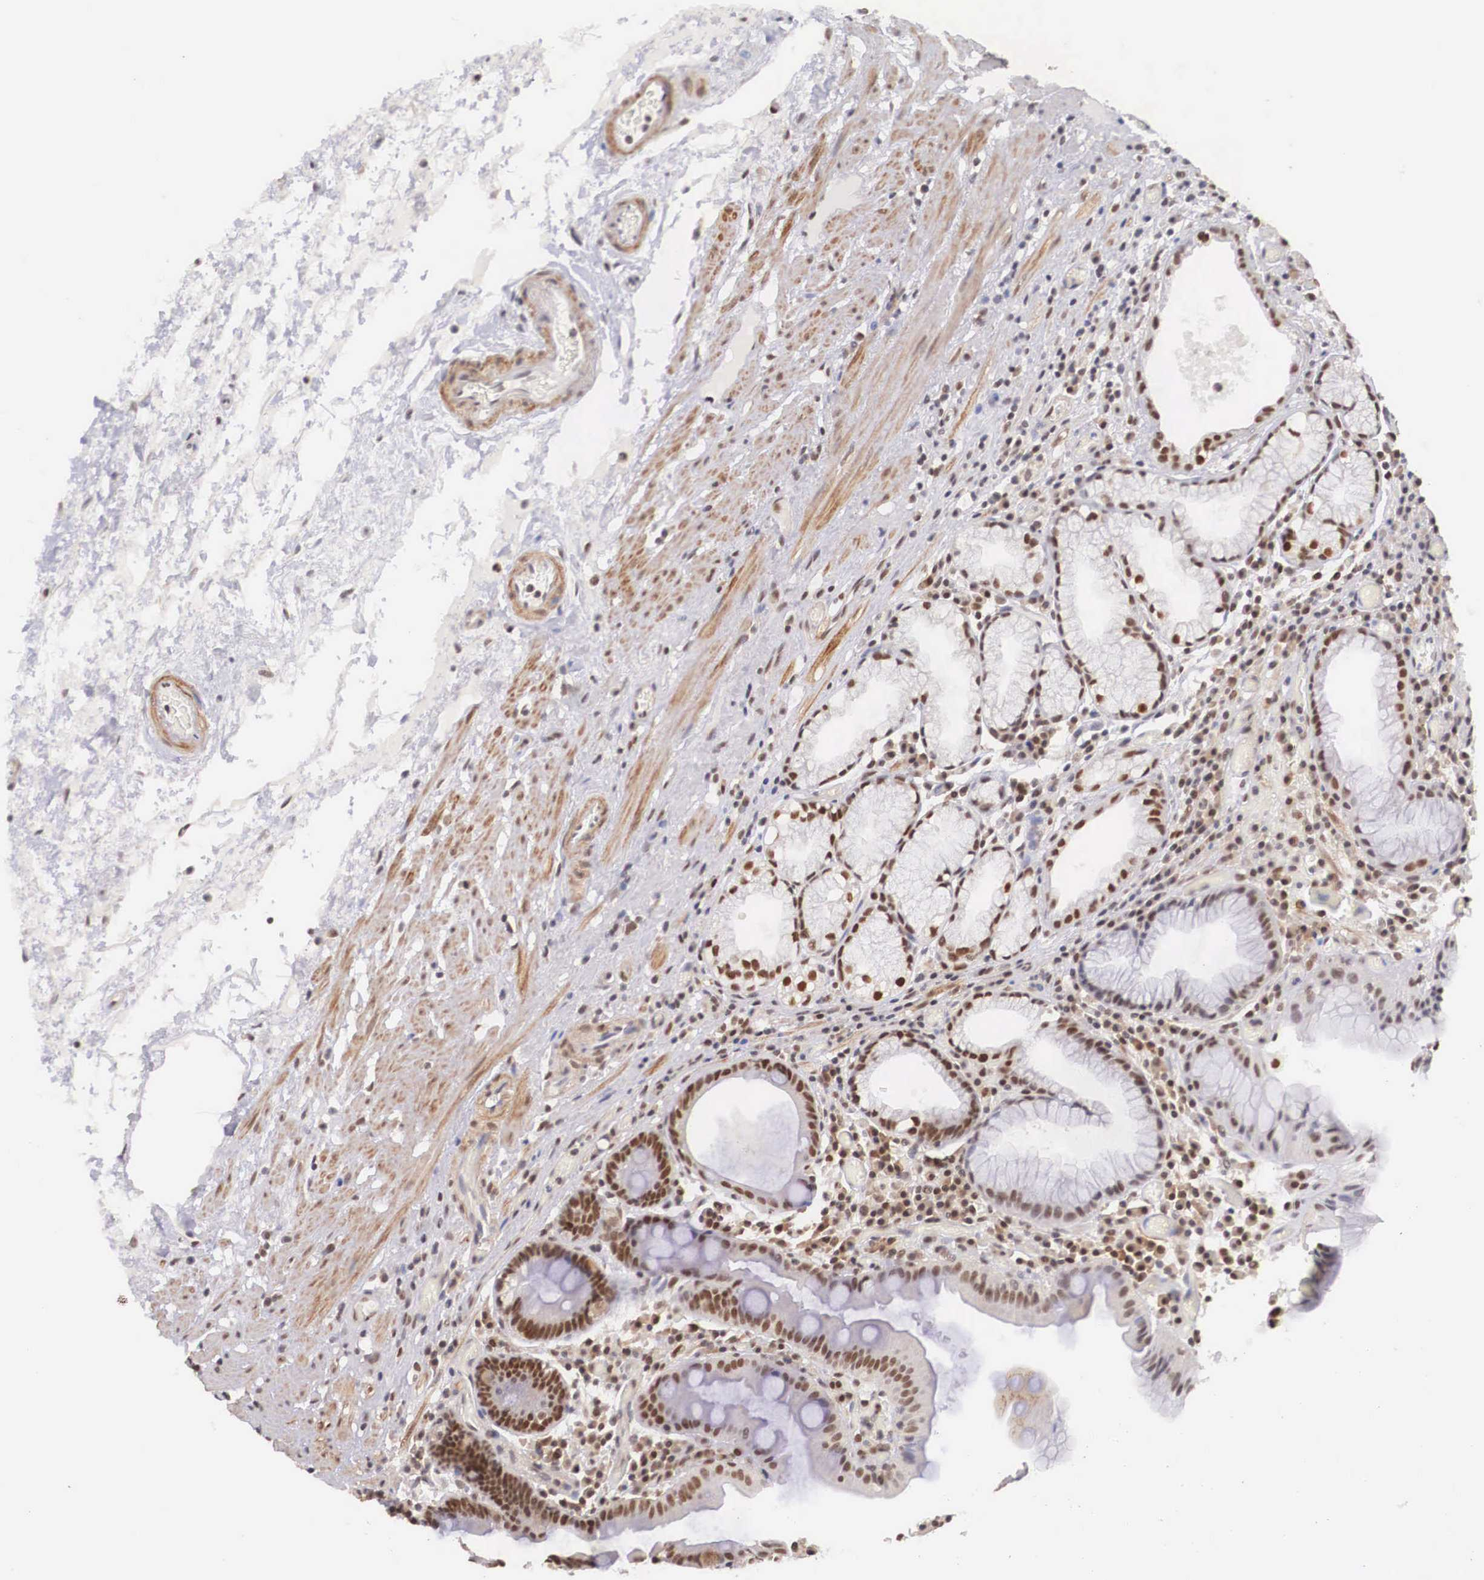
{"staining": {"intensity": "moderate", "quantity": ">75%", "location": "nuclear"}, "tissue": "stomach", "cell_type": "Glandular cells", "image_type": "normal", "snomed": [{"axis": "morphology", "description": "Normal tissue, NOS"}, {"axis": "topography", "description": "Stomach, lower"}, {"axis": "topography", "description": "Duodenum"}], "caption": "The photomicrograph demonstrates immunohistochemical staining of benign stomach. There is moderate nuclear expression is identified in about >75% of glandular cells.", "gene": "ZNF275", "patient": {"sex": "male", "age": 84}}